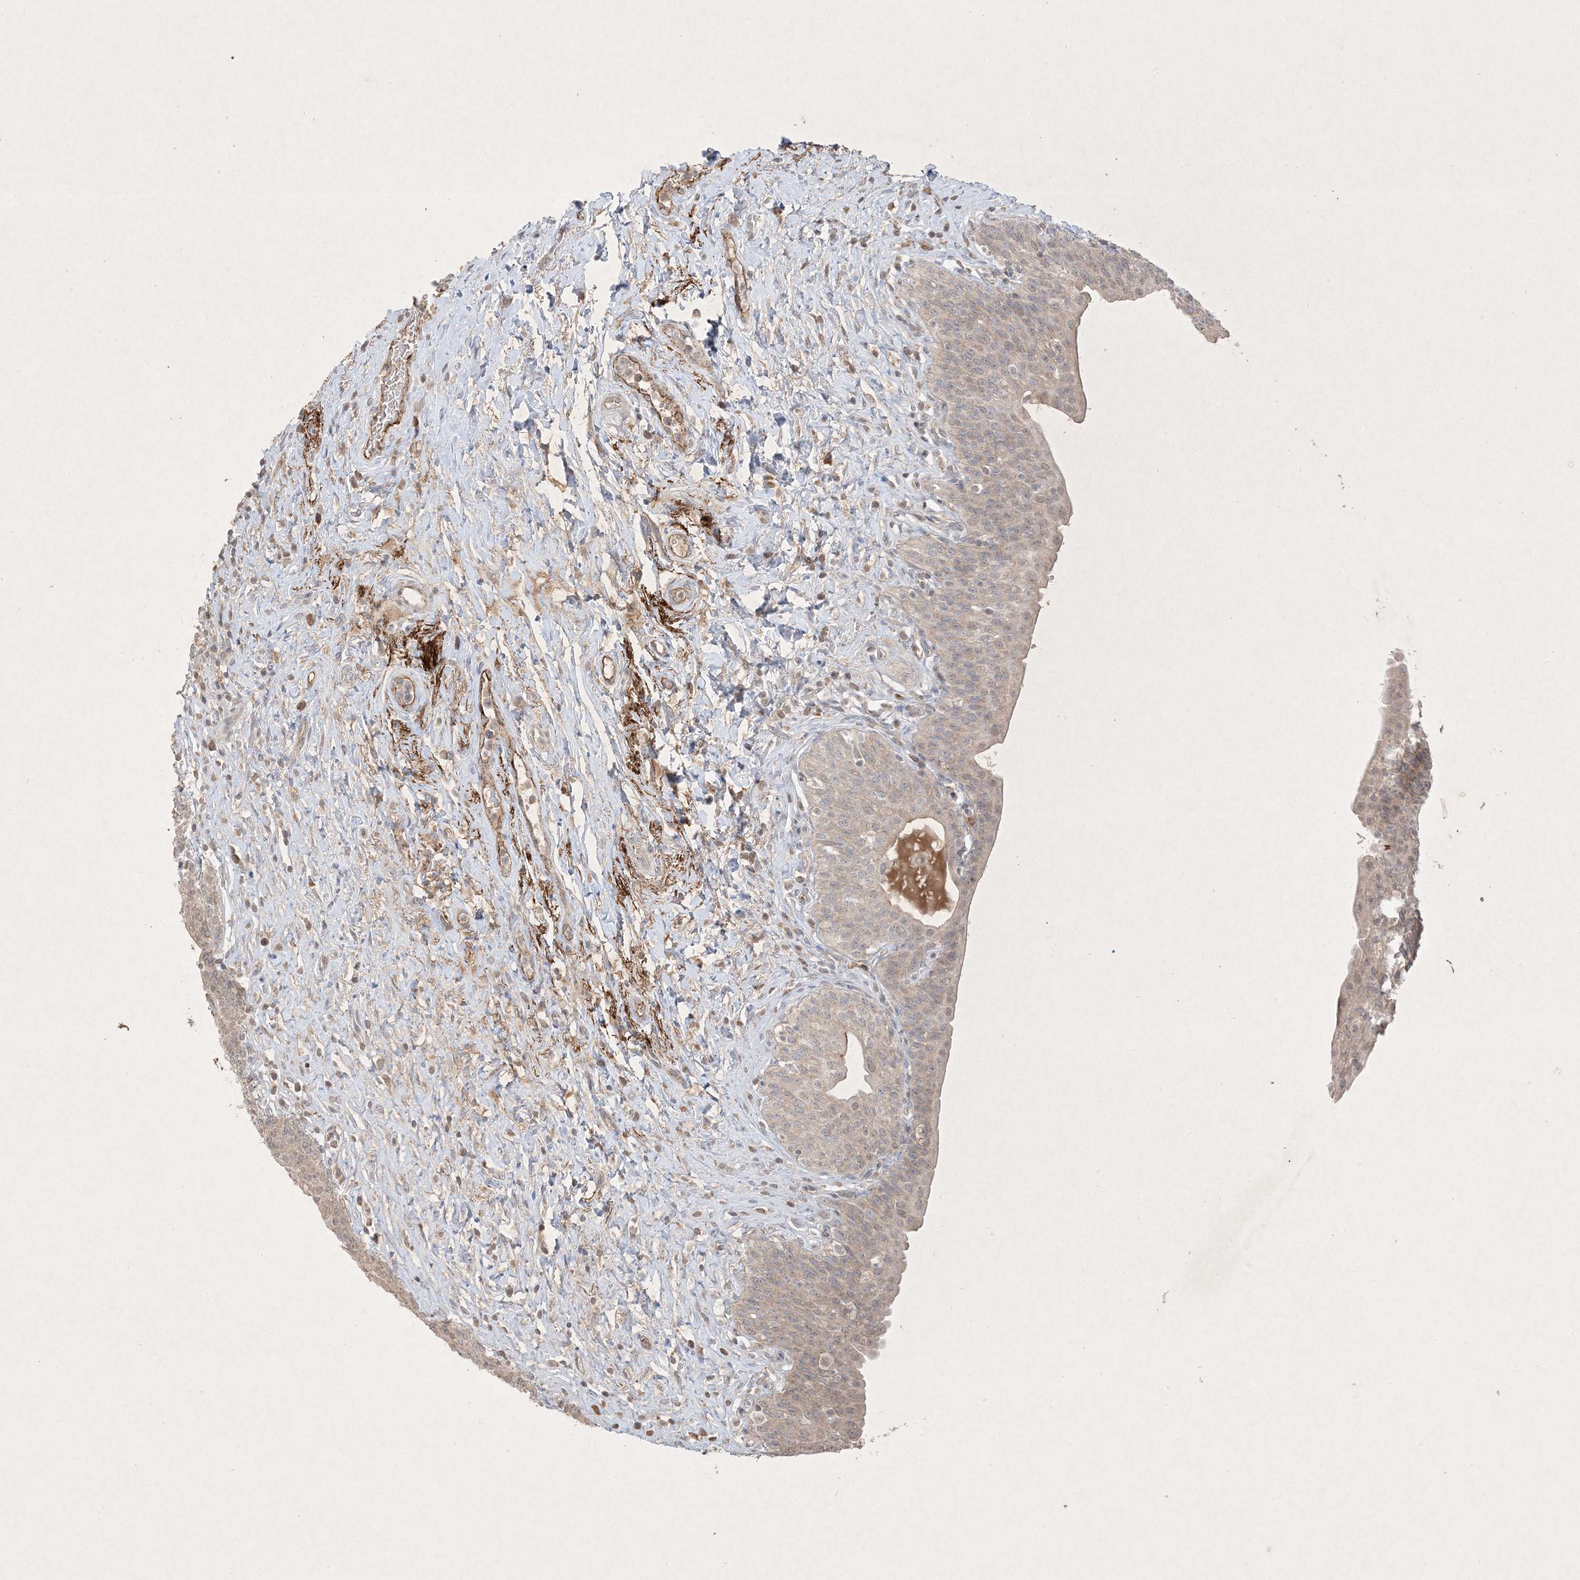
{"staining": {"intensity": "weak", "quantity": ">75%", "location": "cytoplasmic/membranous"}, "tissue": "urinary bladder", "cell_type": "Urothelial cells", "image_type": "normal", "snomed": [{"axis": "morphology", "description": "Normal tissue, NOS"}, {"axis": "topography", "description": "Urinary bladder"}], "caption": "Protein staining by IHC displays weak cytoplasmic/membranous staining in approximately >75% of urothelial cells in normal urinary bladder. The staining was performed using DAB (3,3'-diaminobenzidine), with brown indicating positive protein expression. Nuclei are stained blue with hematoxylin.", "gene": "PRSS36", "patient": {"sex": "male", "age": 83}}